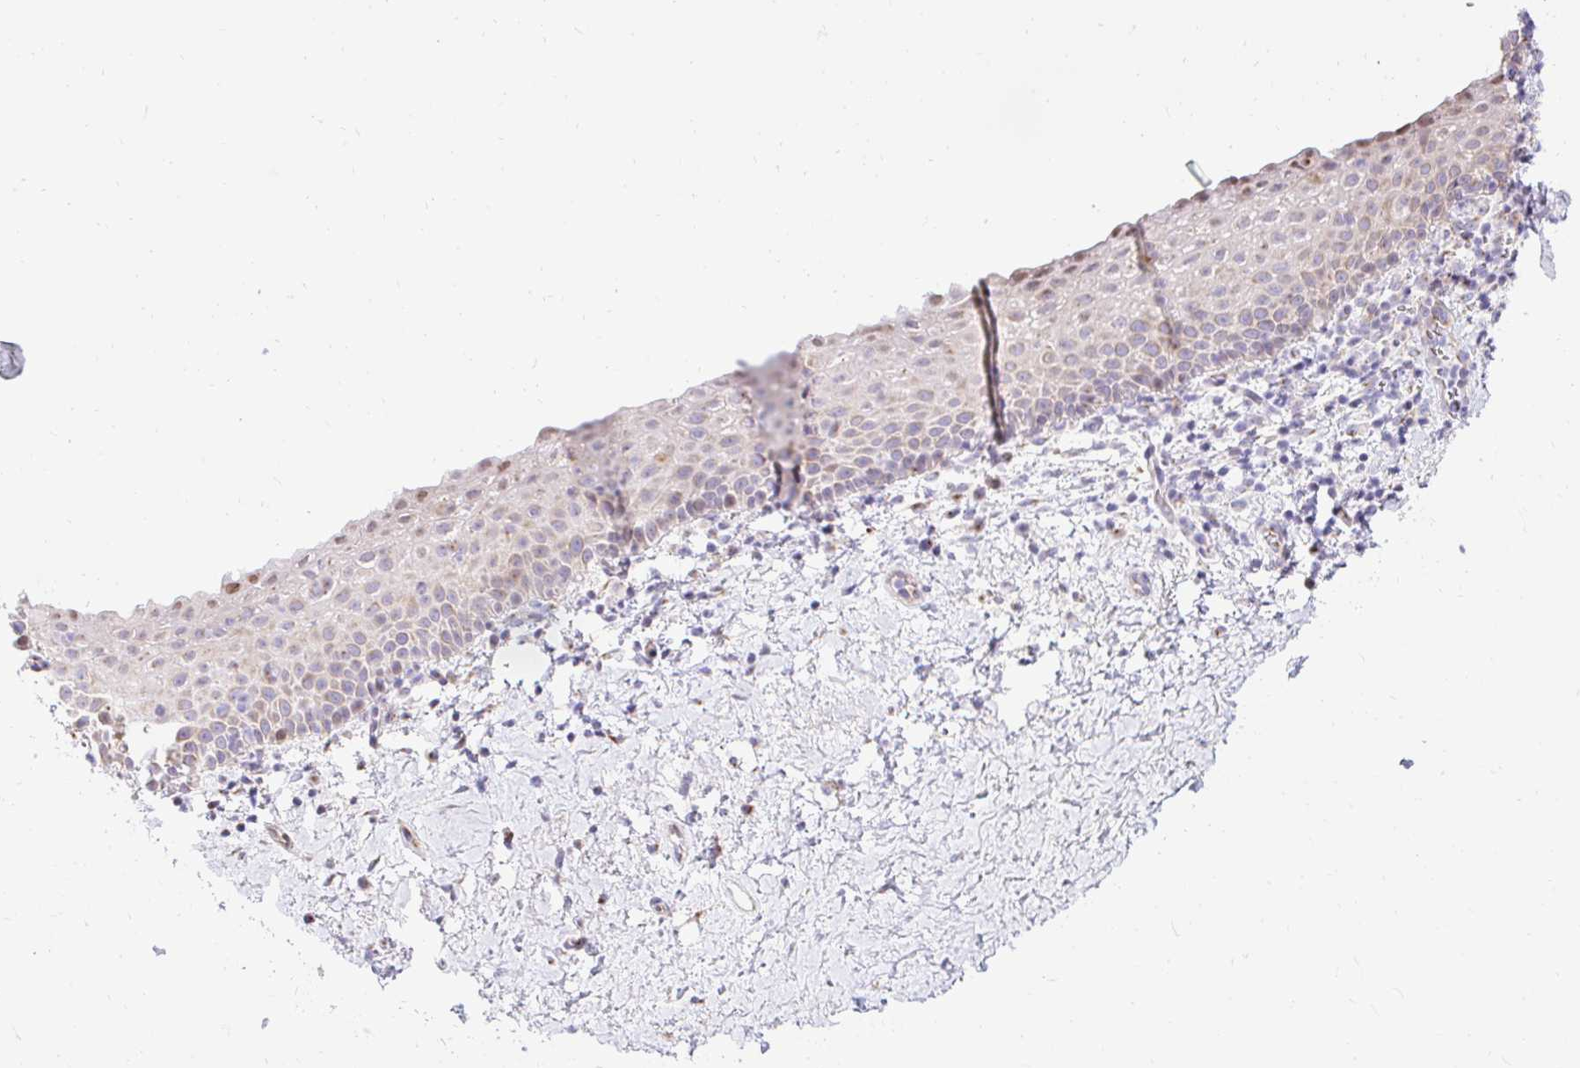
{"staining": {"intensity": "moderate", "quantity": "<25%", "location": "nuclear"}, "tissue": "vagina", "cell_type": "Squamous epithelial cells", "image_type": "normal", "snomed": [{"axis": "morphology", "description": "Normal tissue, NOS"}, {"axis": "topography", "description": "Vagina"}], "caption": "This histopathology image displays normal vagina stained with immunohistochemistry to label a protein in brown. The nuclear of squamous epithelial cells show moderate positivity for the protein. Nuclei are counter-stained blue.", "gene": "CAPSL", "patient": {"sex": "female", "age": 61}}